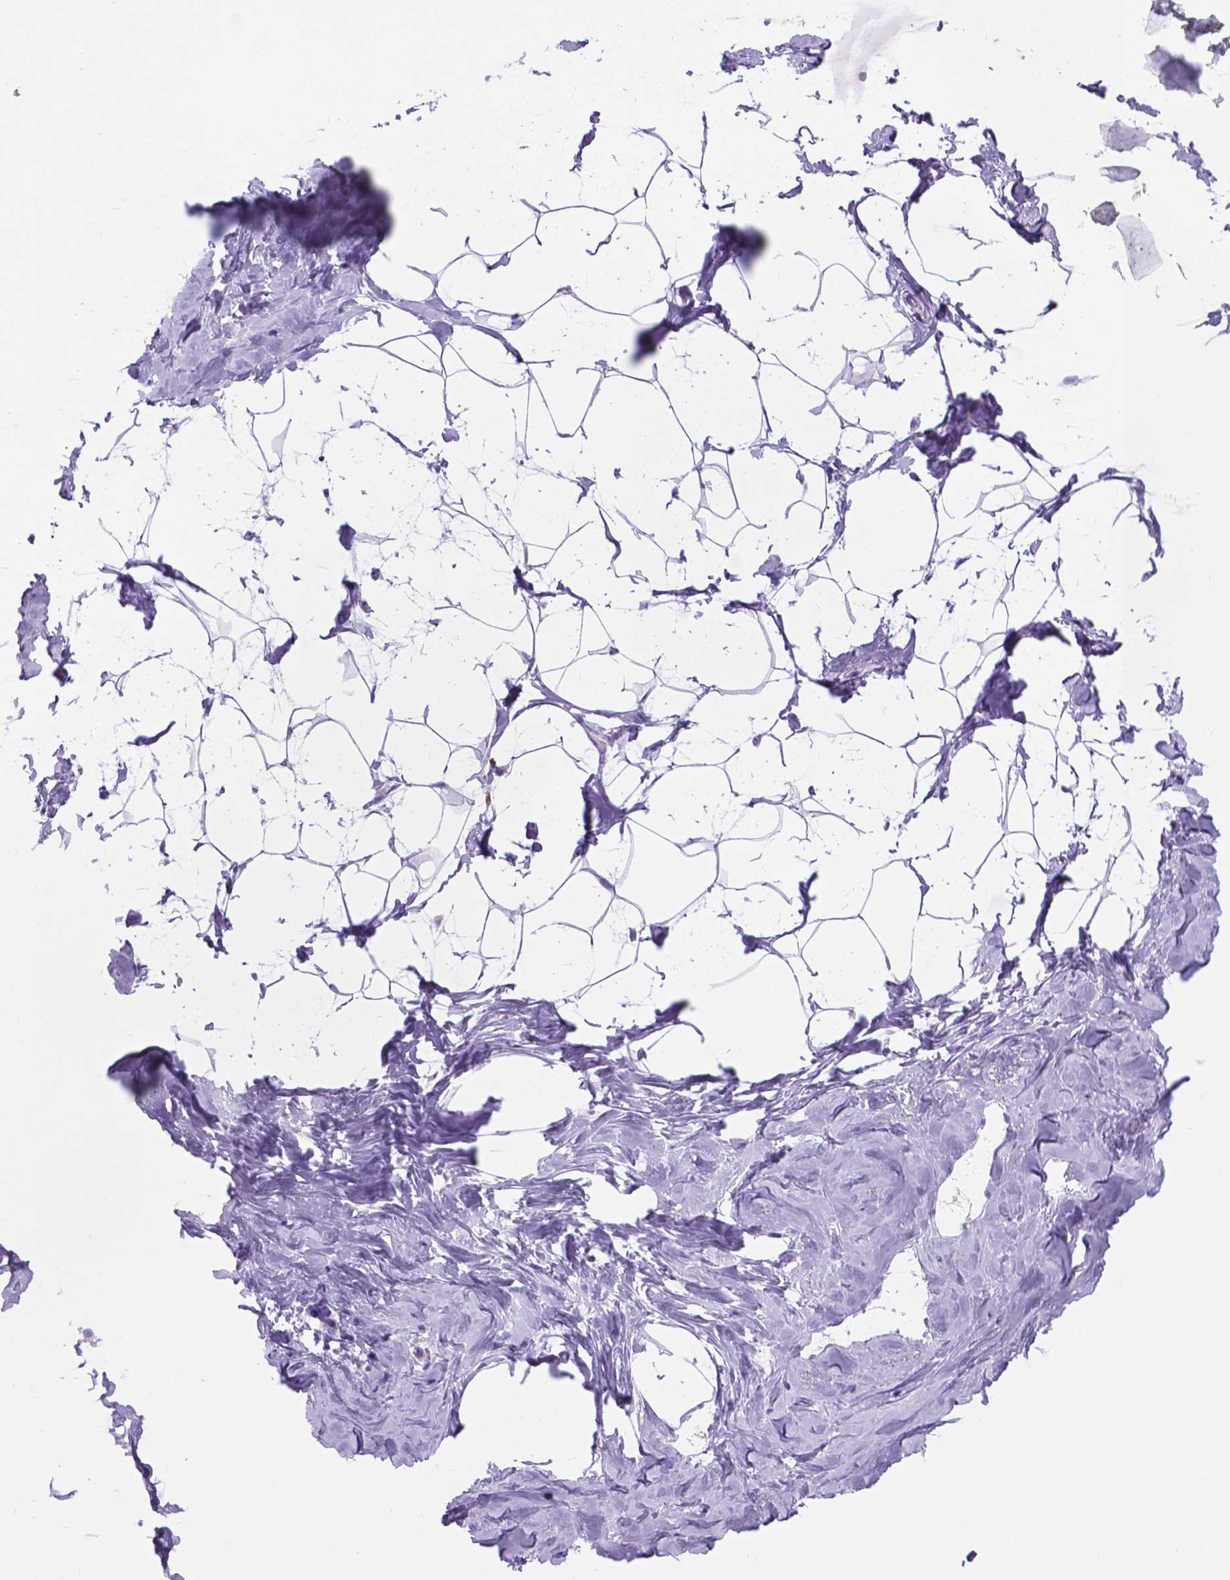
{"staining": {"intensity": "negative", "quantity": "none", "location": "none"}, "tissue": "breast", "cell_type": "Adipocytes", "image_type": "normal", "snomed": [{"axis": "morphology", "description": "Normal tissue, NOS"}, {"axis": "topography", "description": "Breast"}], "caption": "An immunohistochemistry (IHC) photomicrograph of benign breast is shown. There is no staining in adipocytes of breast.", "gene": "GRIN2B", "patient": {"sex": "female", "age": 32}}